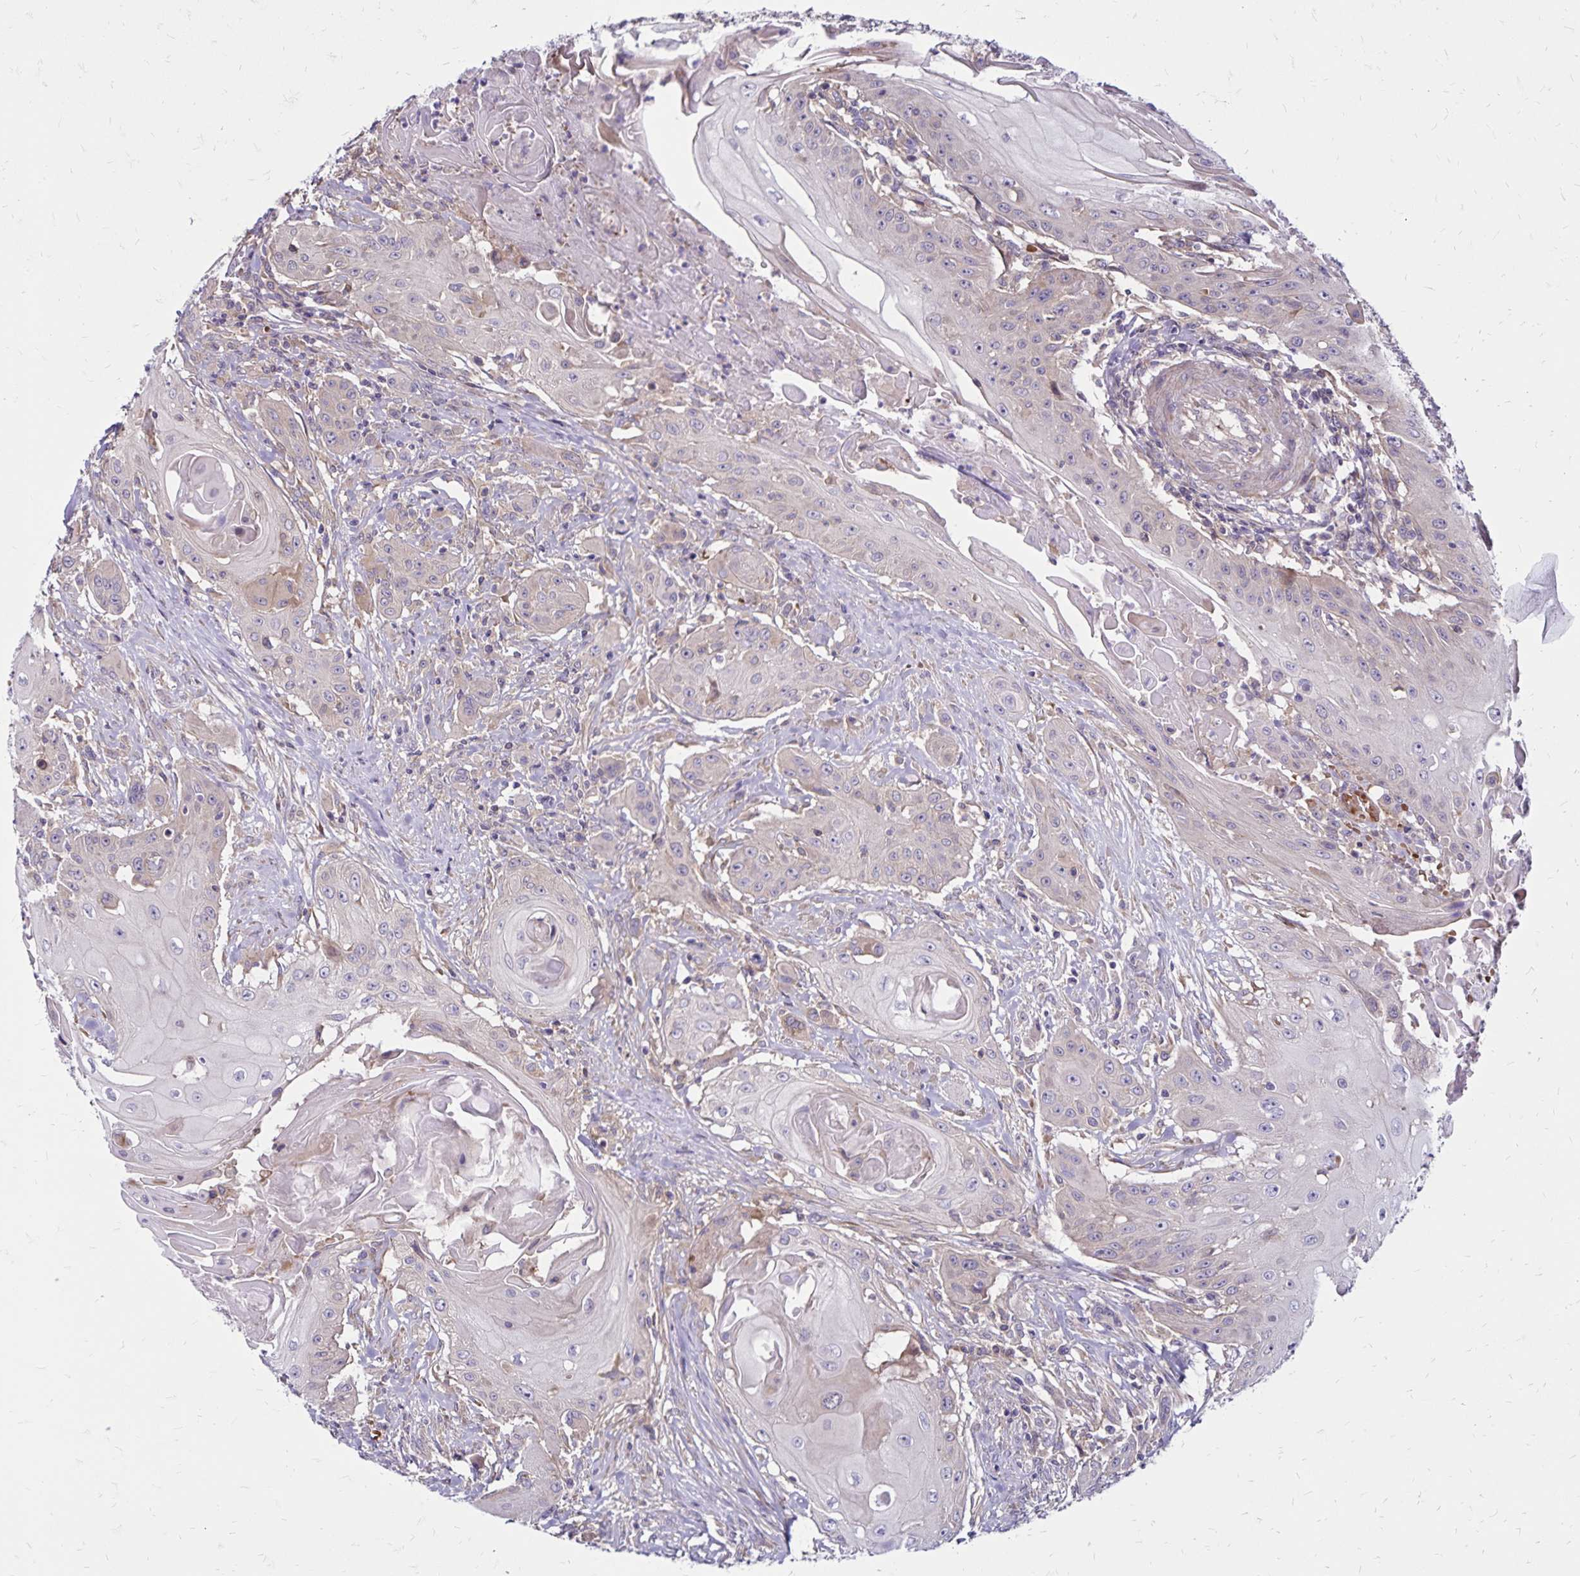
{"staining": {"intensity": "negative", "quantity": "none", "location": "none"}, "tissue": "head and neck cancer", "cell_type": "Tumor cells", "image_type": "cancer", "snomed": [{"axis": "morphology", "description": "Squamous cell carcinoma, NOS"}, {"axis": "topography", "description": "Oral tissue"}, {"axis": "topography", "description": "Head-Neck"}, {"axis": "topography", "description": "Neck, NOS"}], "caption": "Tumor cells show no significant positivity in head and neck cancer (squamous cell carcinoma).", "gene": "FSD1", "patient": {"sex": "female", "age": 55}}